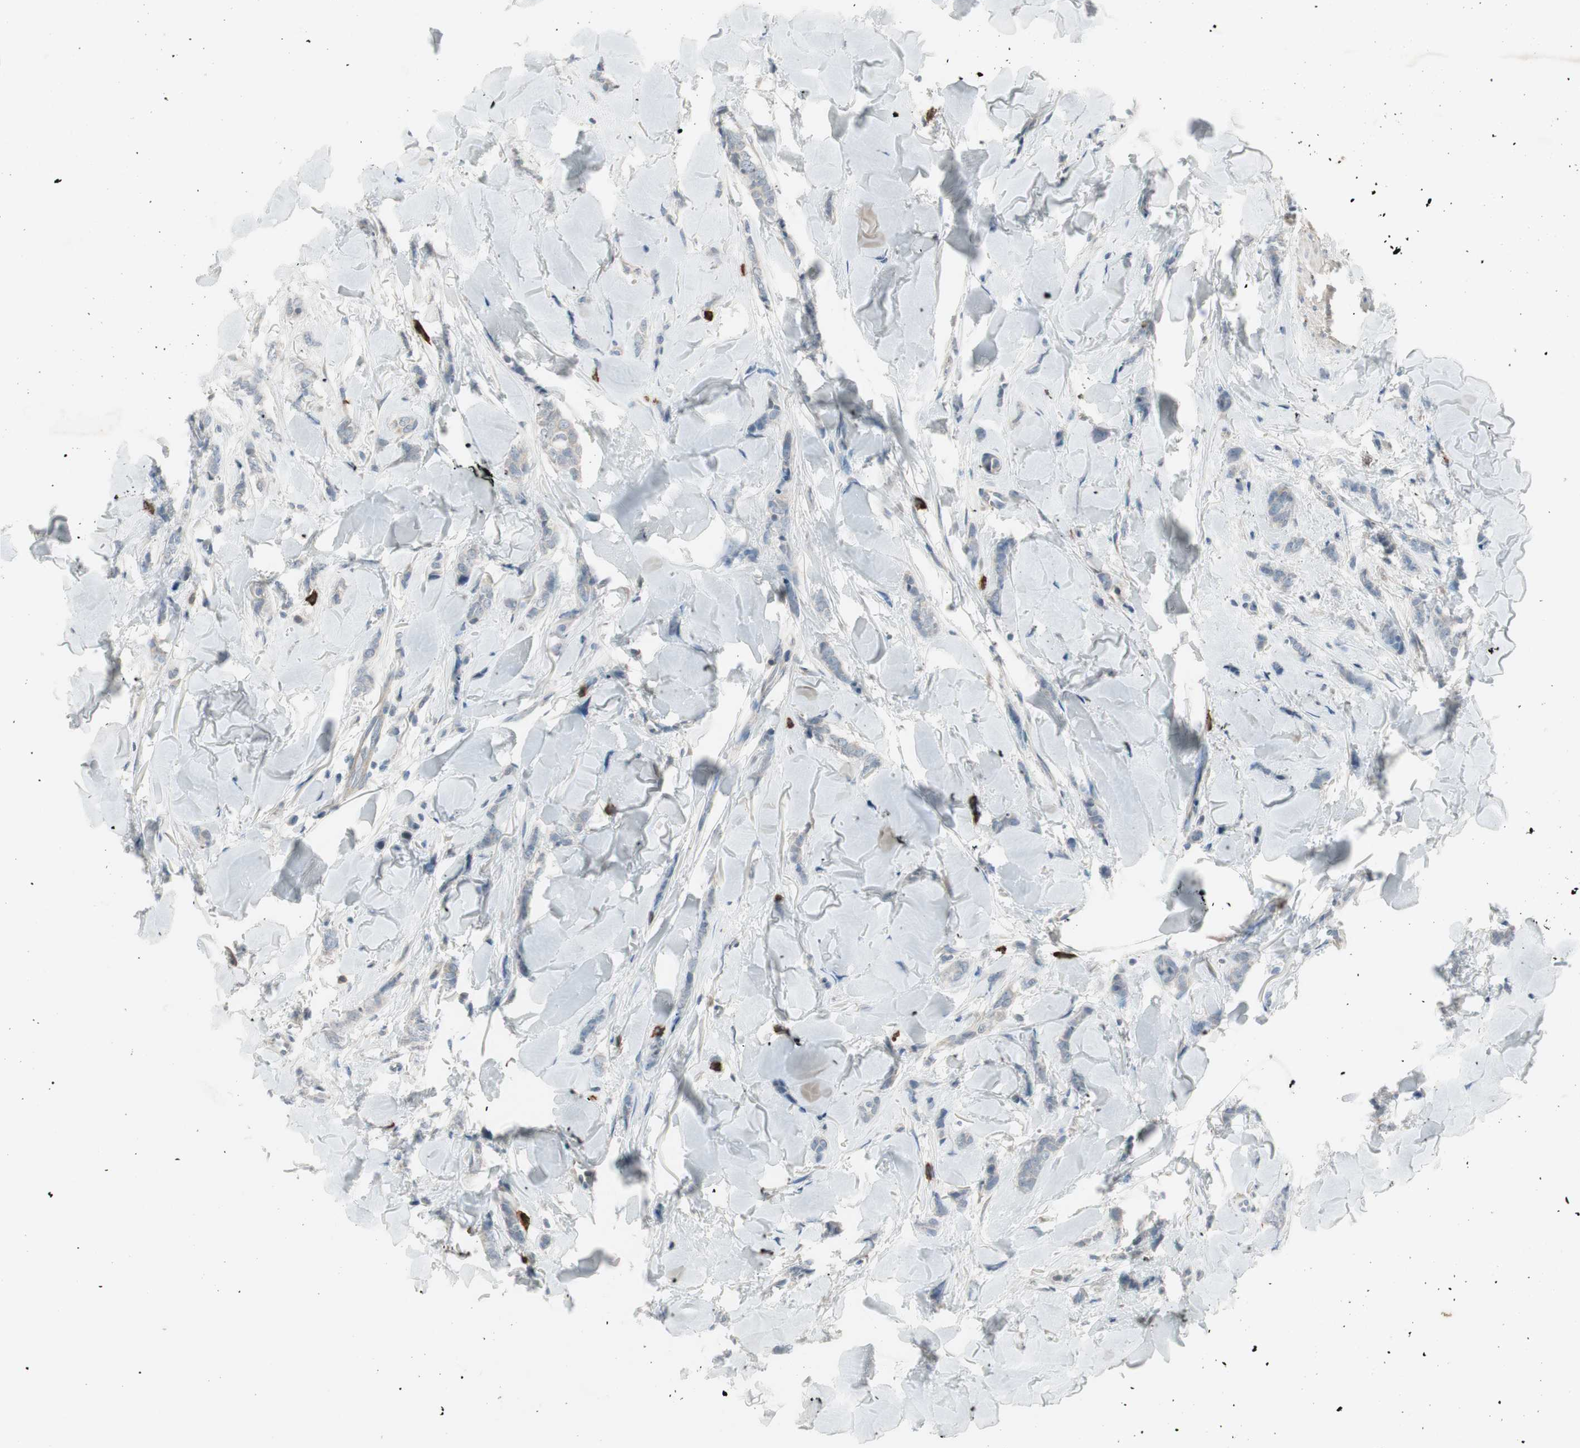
{"staining": {"intensity": "weak", "quantity": "<25%", "location": "cytoplasmic/membranous"}, "tissue": "breast cancer", "cell_type": "Tumor cells", "image_type": "cancer", "snomed": [{"axis": "morphology", "description": "Lobular carcinoma"}, {"axis": "topography", "description": "Skin"}, {"axis": "topography", "description": "Breast"}], "caption": "Tumor cells are negative for protein expression in human breast cancer (lobular carcinoma). (DAB immunohistochemistry, high magnification).", "gene": "MAPRE3", "patient": {"sex": "female", "age": 46}}